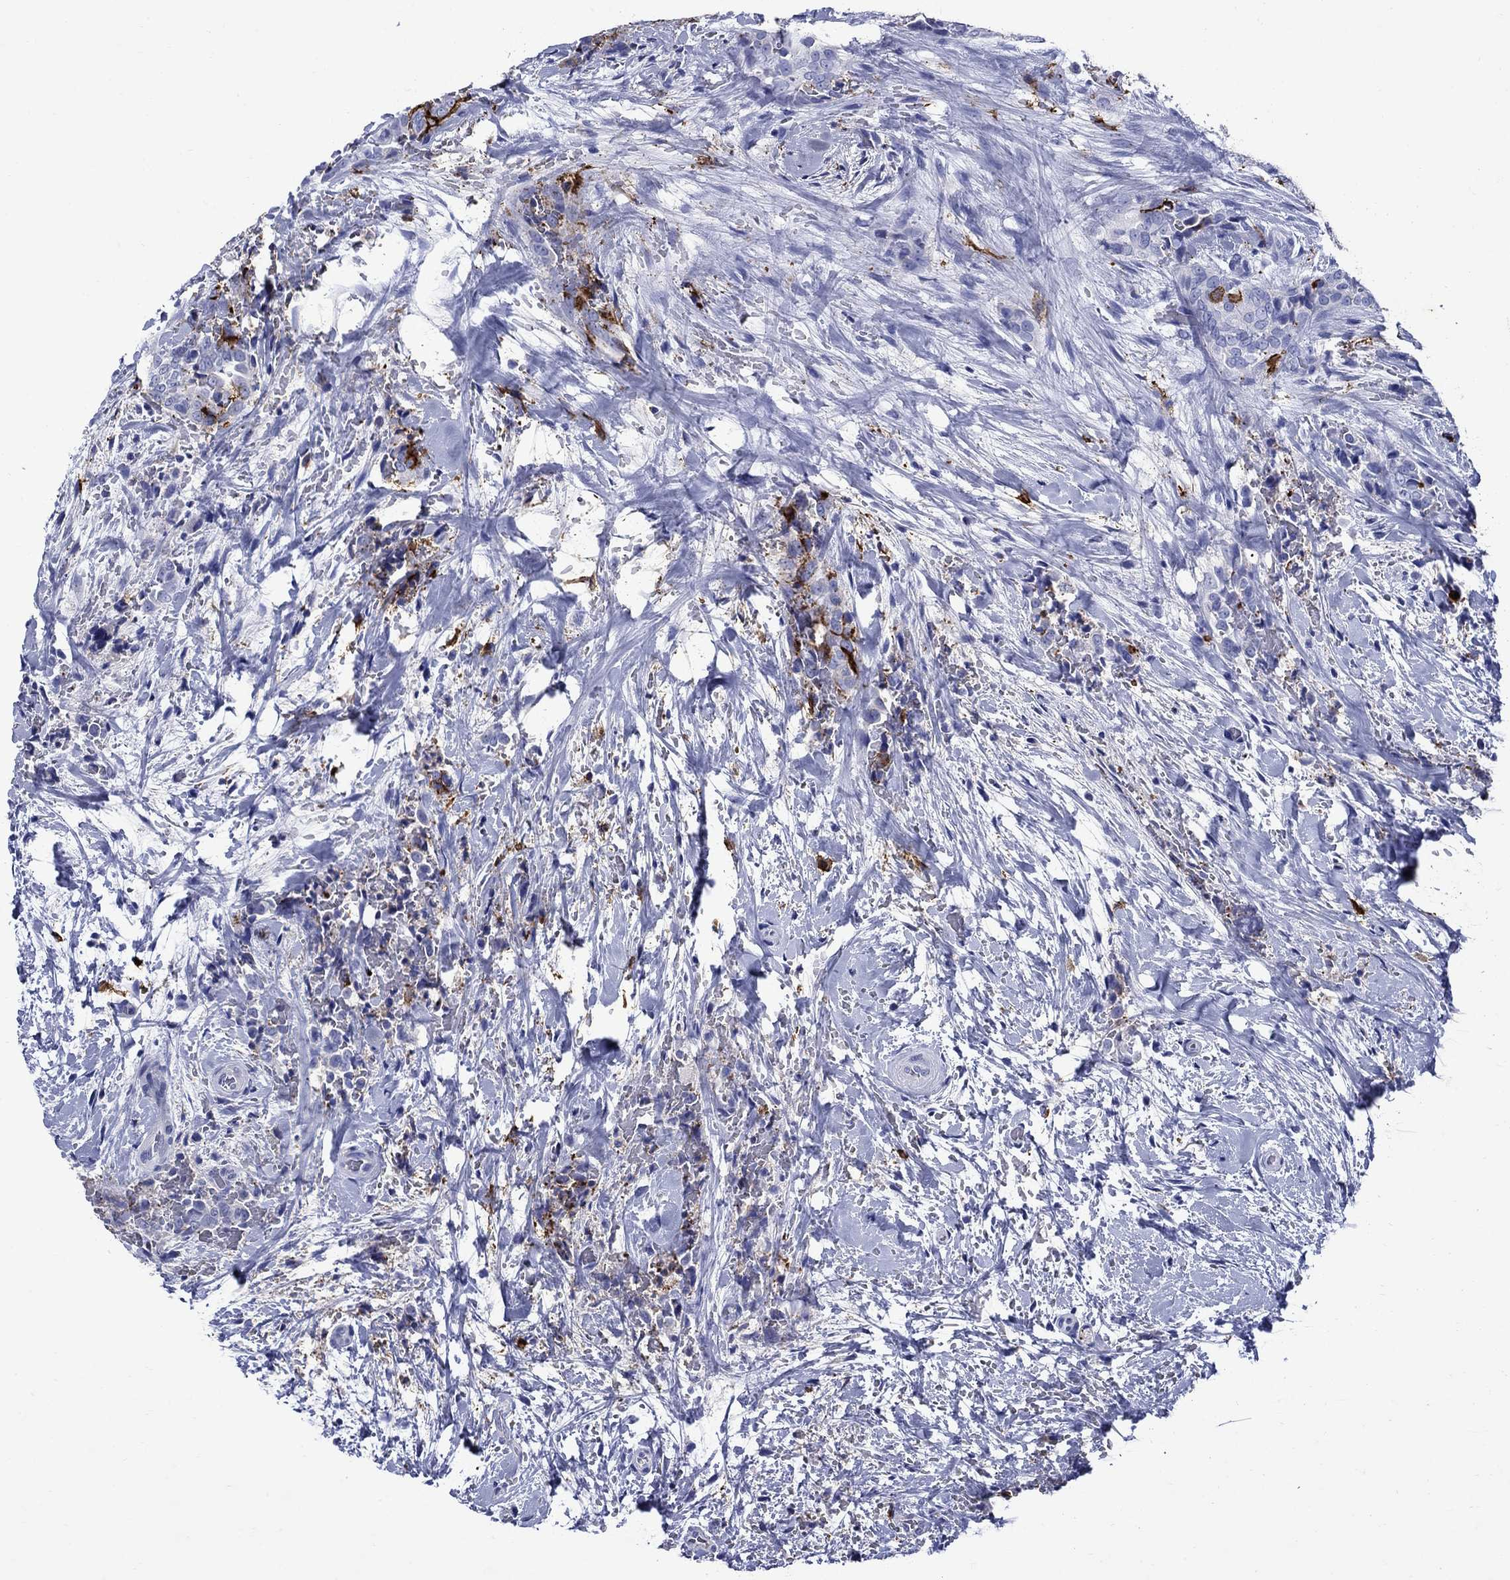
{"staining": {"intensity": "negative", "quantity": "none", "location": "none"}, "tissue": "thyroid cancer", "cell_type": "Tumor cells", "image_type": "cancer", "snomed": [{"axis": "morphology", "description": "Papillary adenocarcinoma, NOS"}, {"axis": "topography", "description": "Thyroid gland"}], "caption": "Thyroid cancer was stained to show a protein in brown. There is no significant positivity in tumor cells. (Brightfield microscopy of DAB immunohistochemistry at high magnification).", "gene": "CD1A", "patient": {"sex": "male", "age": 61}}